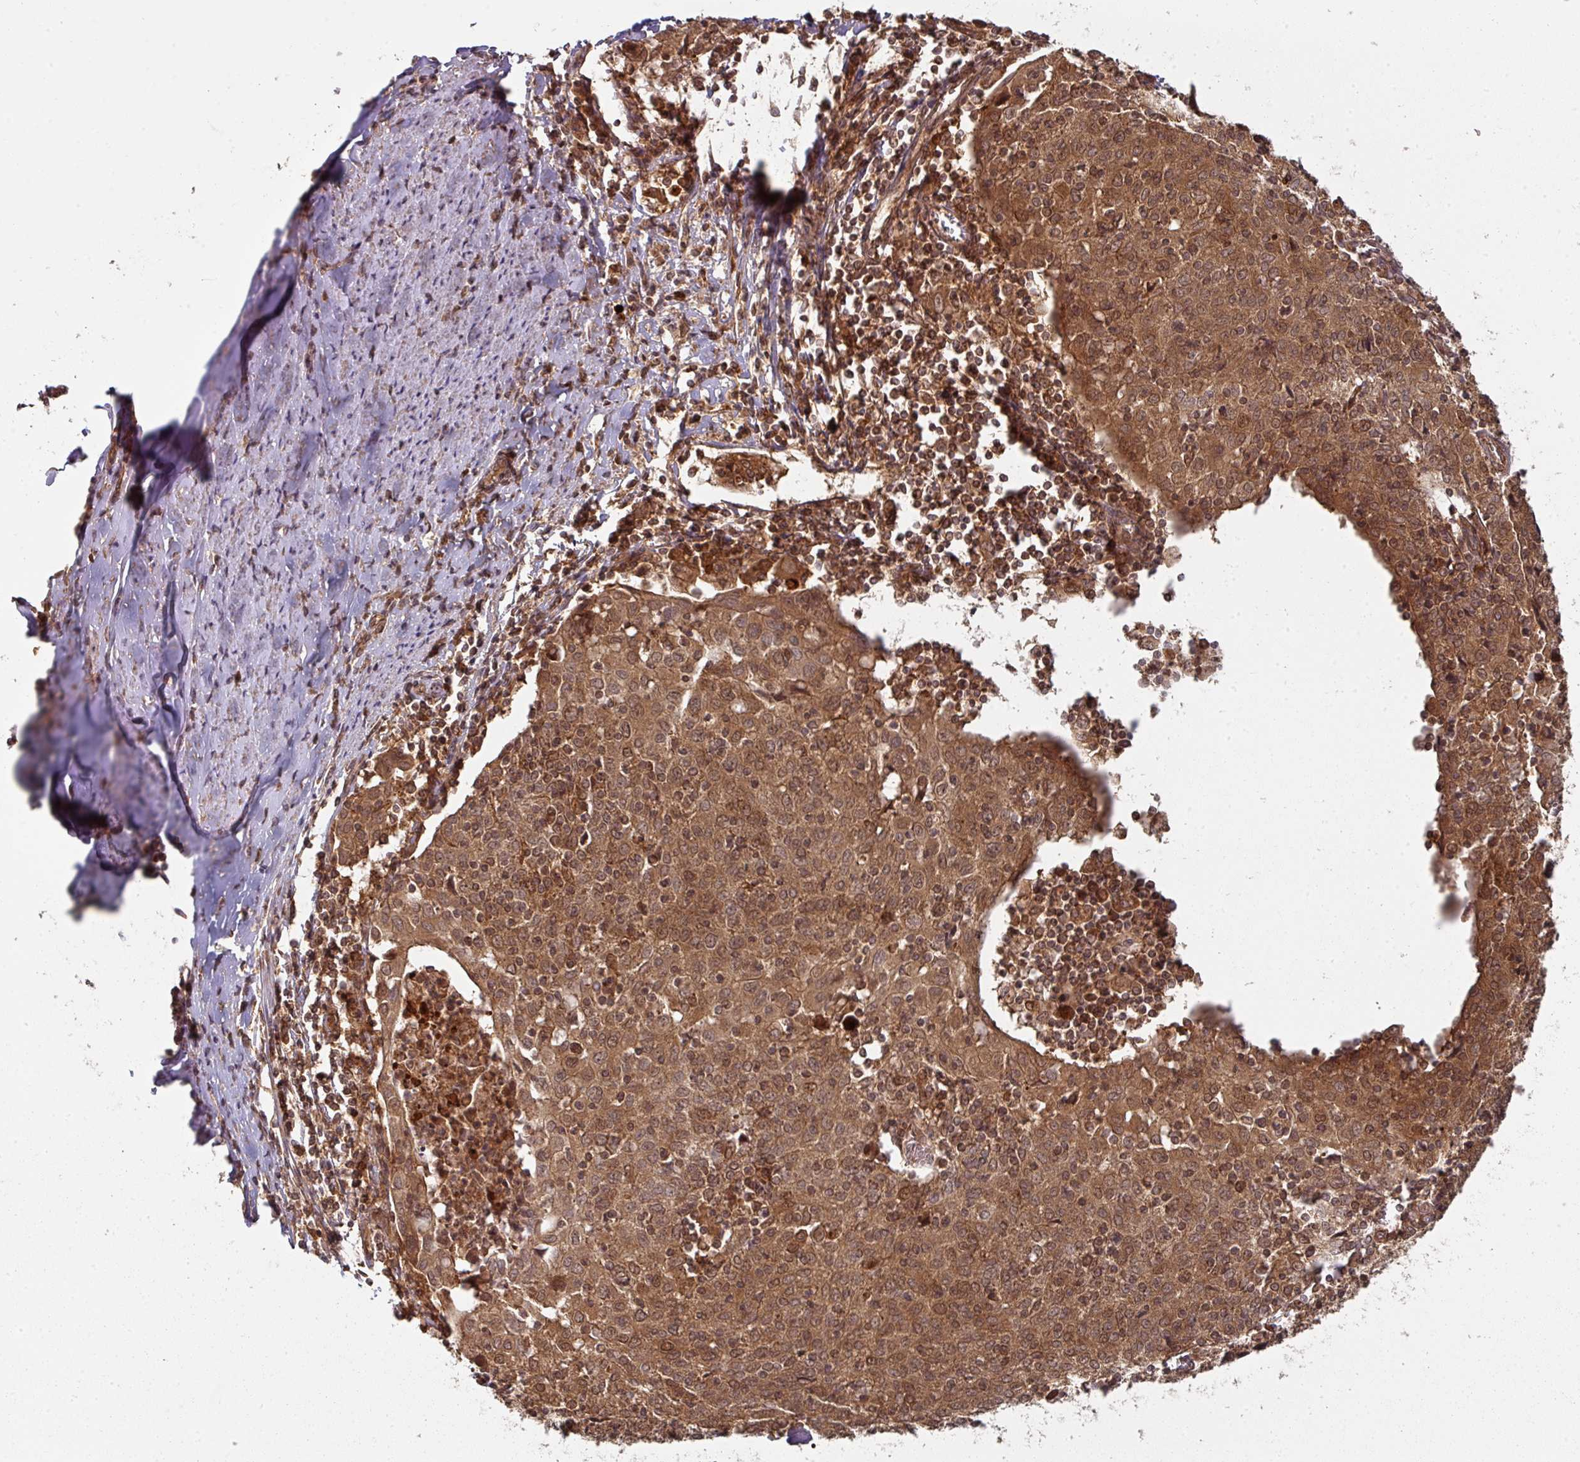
{"staining": {"intensity": "moderate", "quantity": ">75%", "location": "cytoplasmic/membranous,nuclear"}, "tissue": "cervical cancer", "cell_type": "Tumor cells", "image_type": "cancer", "snomed": [{"axis": "morphology", "description": "Squamous cell carcinoma, NOS"}, {"axis": "topography", "description": "Cervix"}], "caption": "There is medium levels of moderate cytoplasmic/membranous and nuclear expression in tumor cells of cervical cancer (squamous cell carcinoma), as demonstrated by immunohistochemical staining (brown color).", "gene": "EIF4EBP2", "patient": {"sex": "female", "age": 52}}